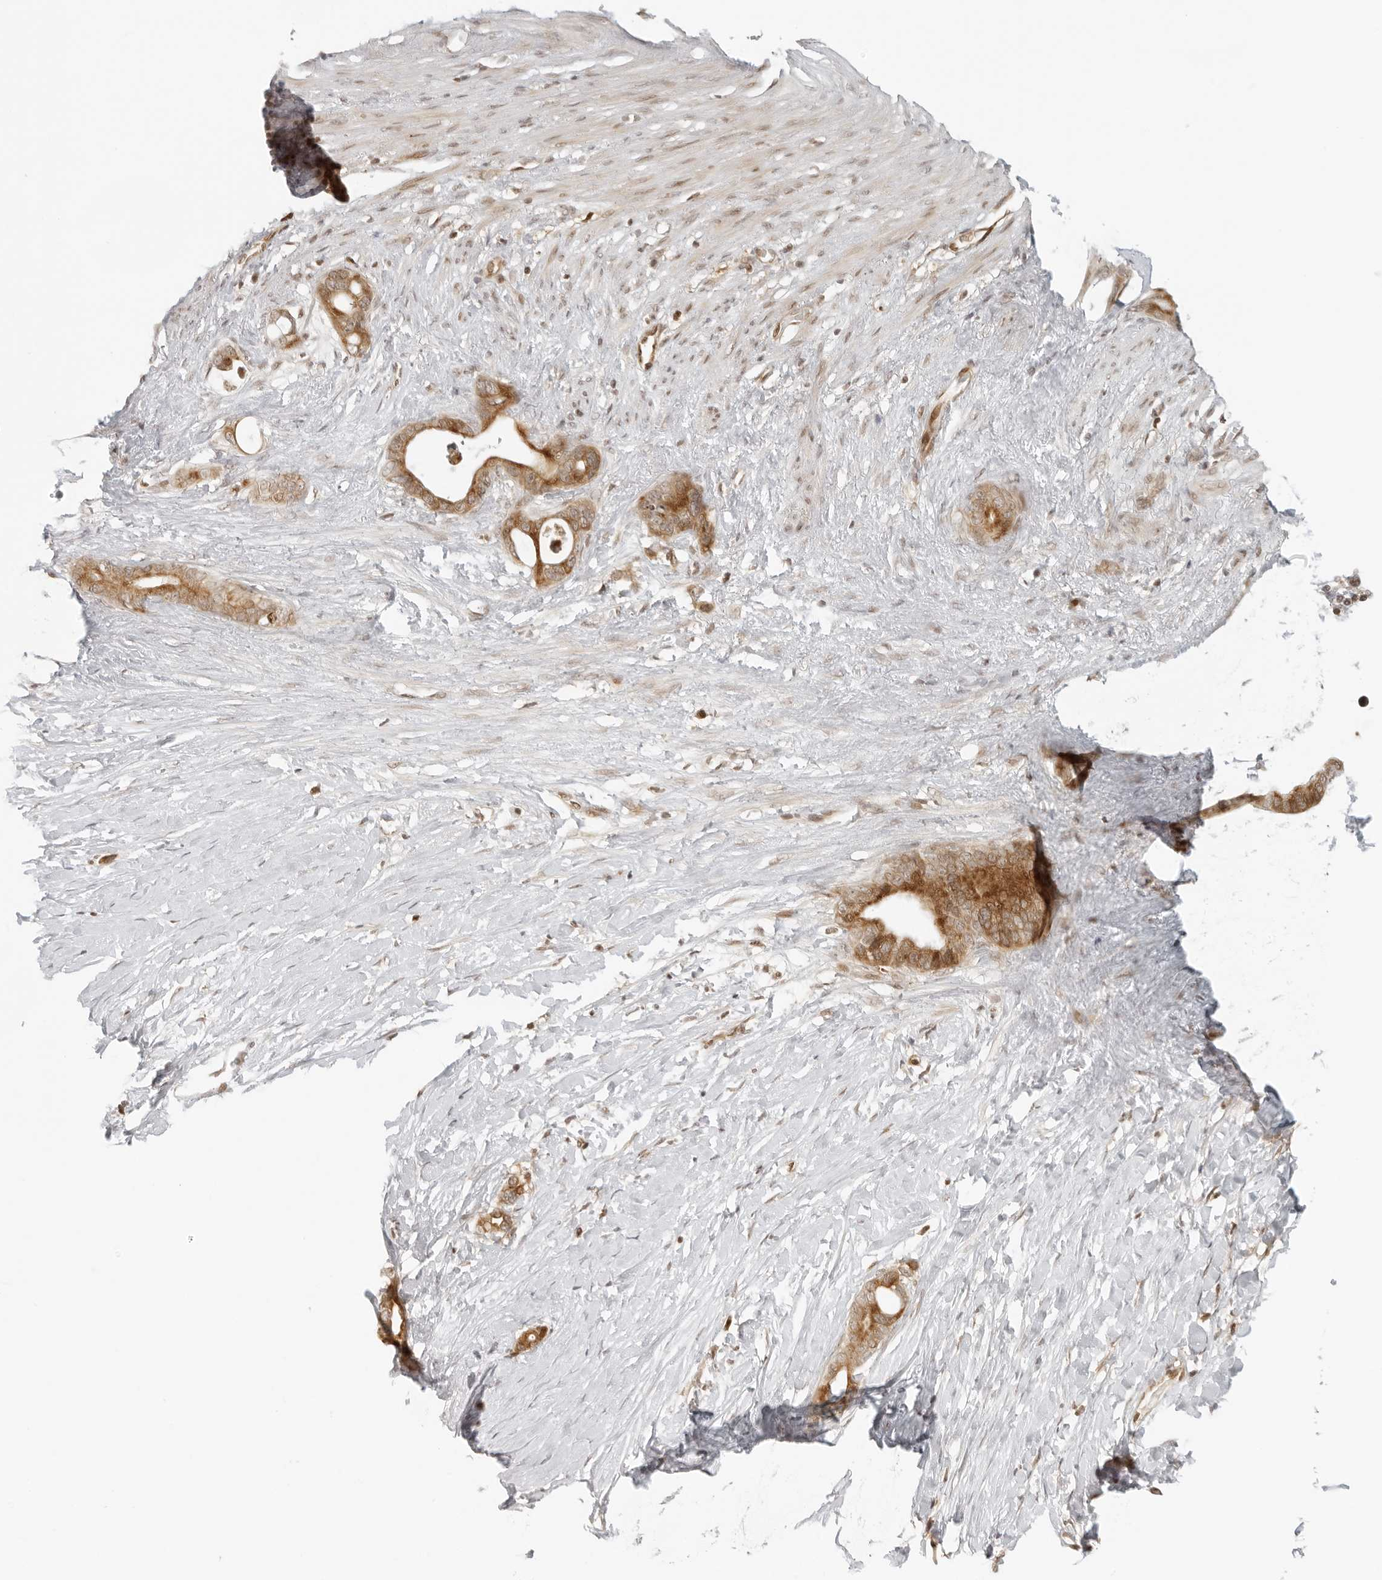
{"staining": {"intensity": "moderate", "quantity": ">75%", "location": "cytoplasmic/membranous,nuclear"}, "tissue": "stomach cancer", "cell_type": "Tumor cells", "image_type": "cancer", "snomed": [{"axis": "morphology", "description": "Adenocarcinoma, NOS"}, {"axis": "topography", "description": "Stomach"}], "caption": "Immunohistochemical staining of stomach cancer (adenocarcinoma) demonstrates medium levels of moderate cytoplasmic/membranous and nuclear staining in about >75% of tumor cells.", "gene": "ZNF407", "patient": {"sex": "female", "age": 75}}